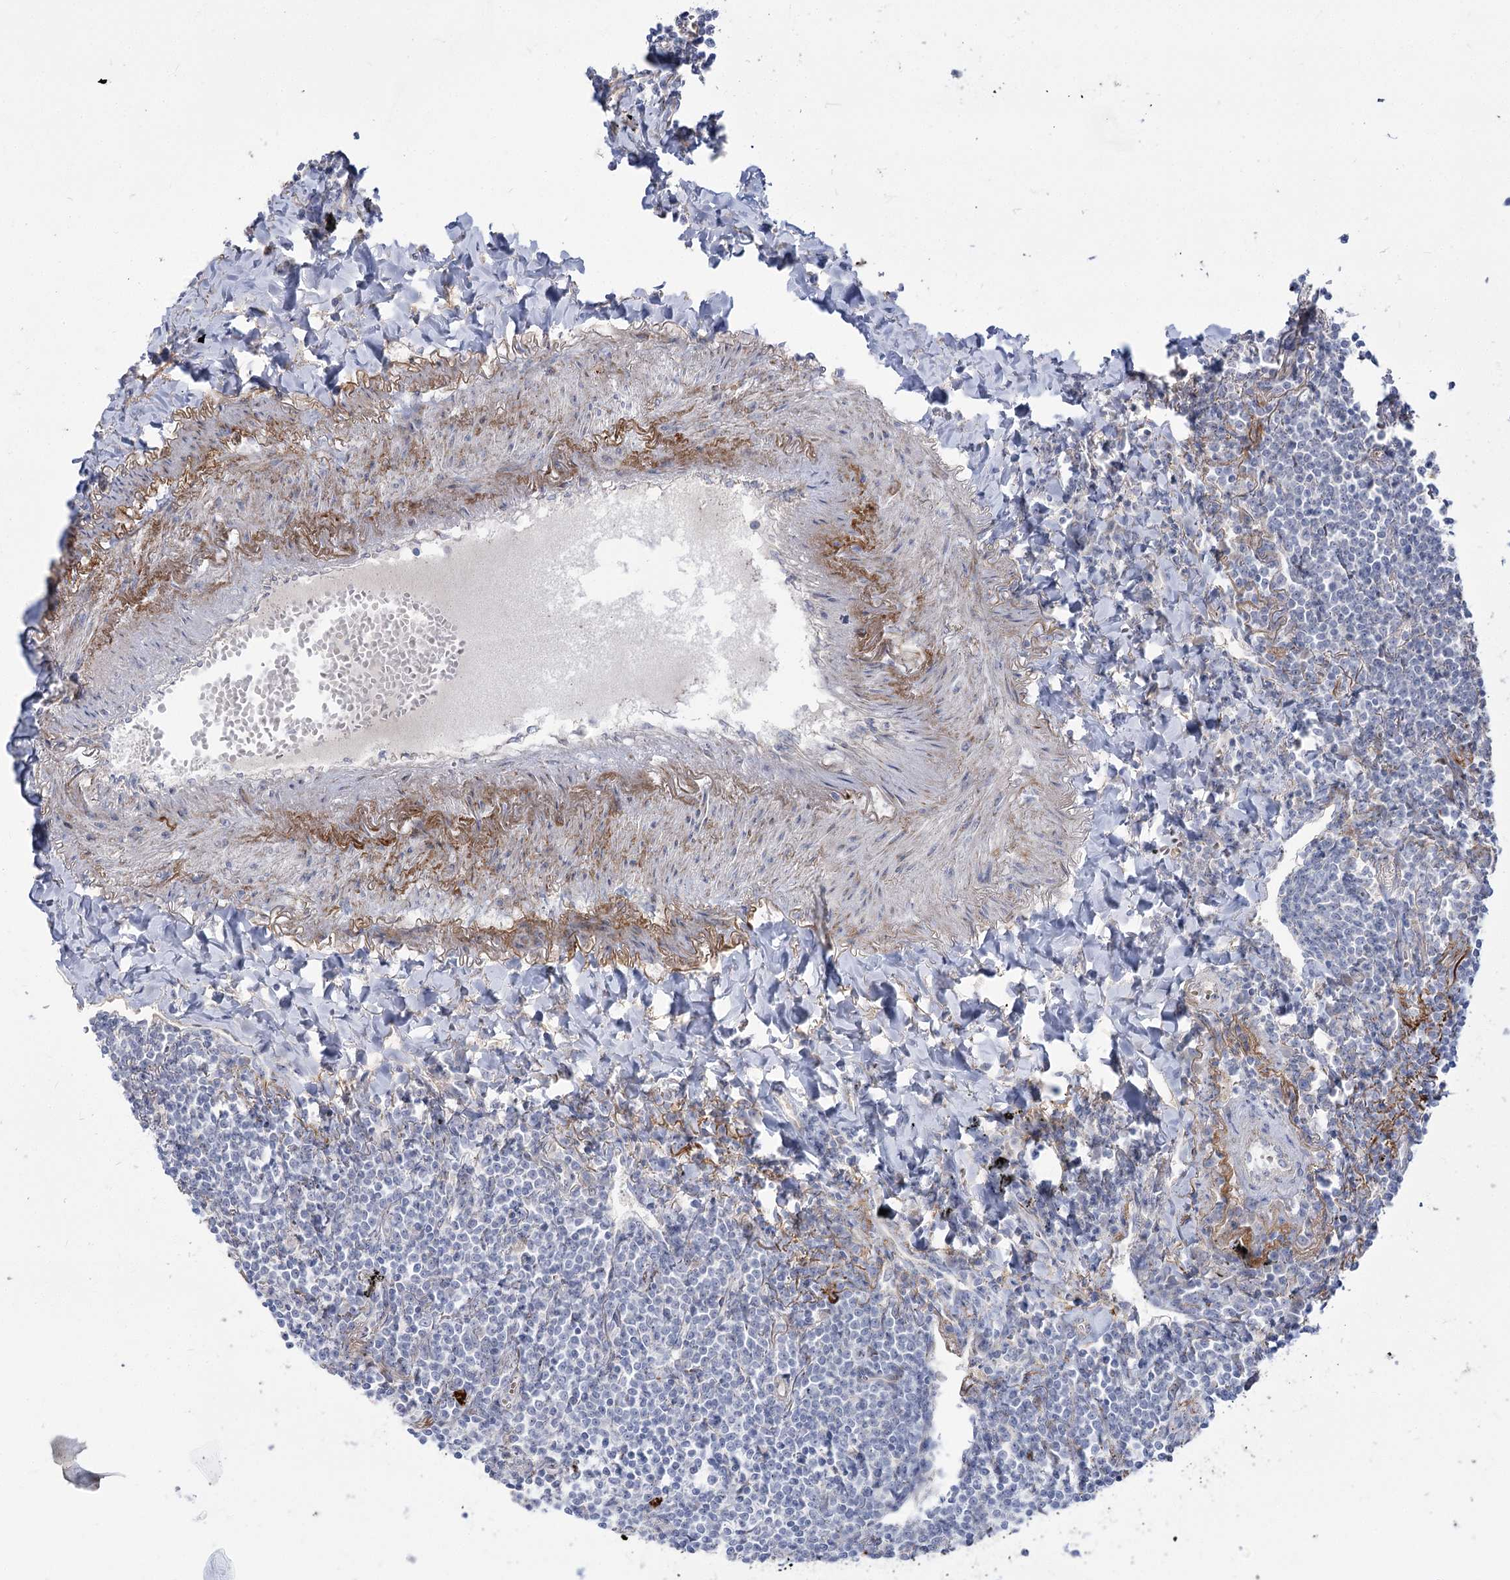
{"staining": {"intensity": "negative", "quantity": "none", "location": "none"}, "tissue": "lymphoma", "cell_type": "Tumor cells", "image_type": "cancer", "snomed": [{"axis": "morphology", "description": "Malignant lymphoma, non-Hodgkin's type, Low grade"}, {"axis": "topography", "description": "Lung"}], "caption": "The micrograph reveals no staining of tumor cells in low-grade malignant lymphoma, non-Hodgkin's type.", "gene": "SUOX", "patient": {"sex": "female", "age": 71}}